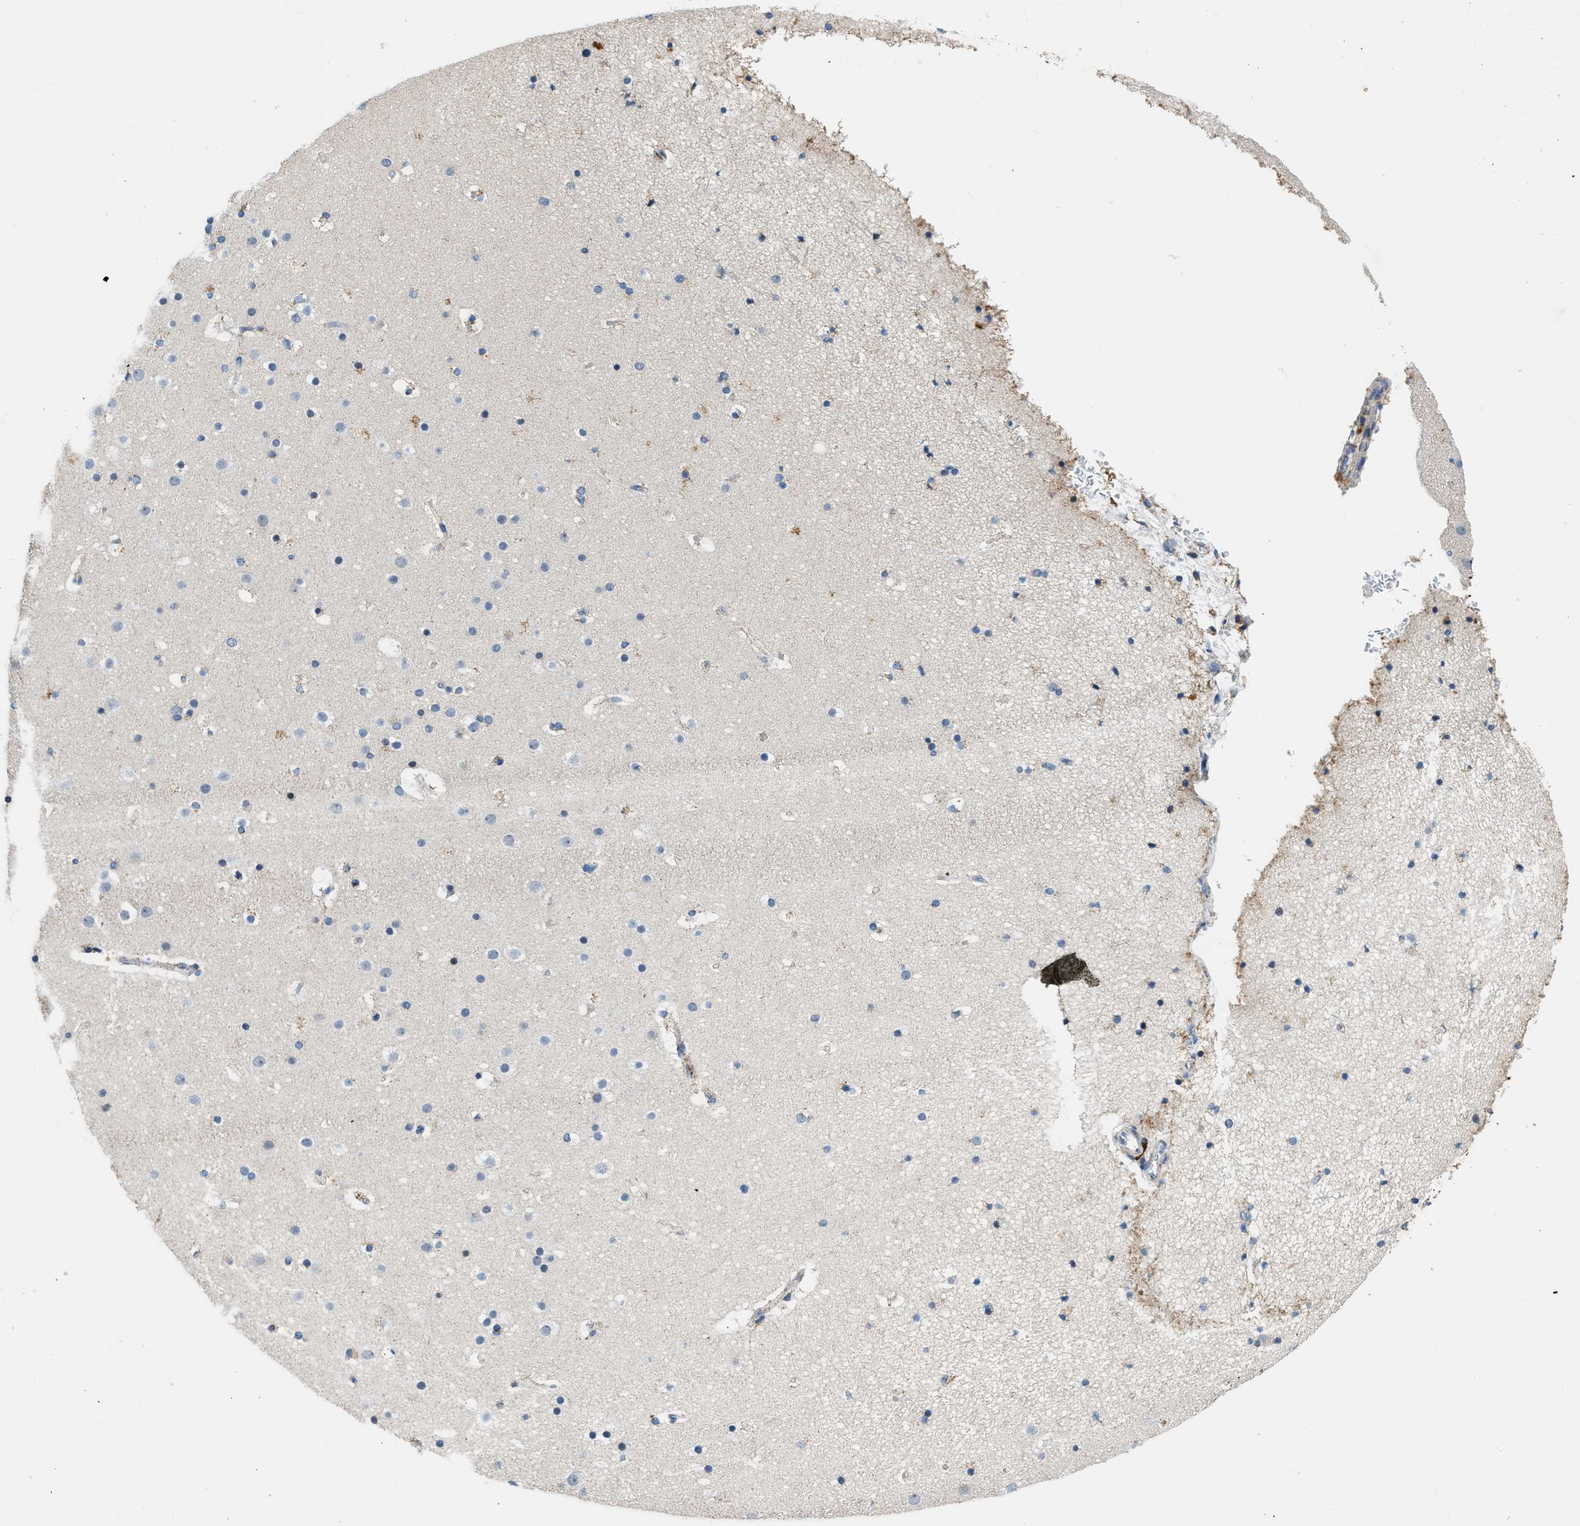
{"staining": {"intensity": "negative", "quantity": "none", "location": "none"}, "tissue": "cerebral cortex", "cell_type": "Endothelial cells", "image_type": "normal", "snomed": [{"axis": "morphology", "description": "Normal tissue, NOS"}, {"axis": "topography", "description": "Cerebral cortex"}], "caption": "High power microscopy micrograph of an immunohistochemistry micrograph of benign cerebral cortex, revealing no significant staining in endothelial cells.", "gene": "ACADVL", "patient": {"sex": "male", "age": 57}}